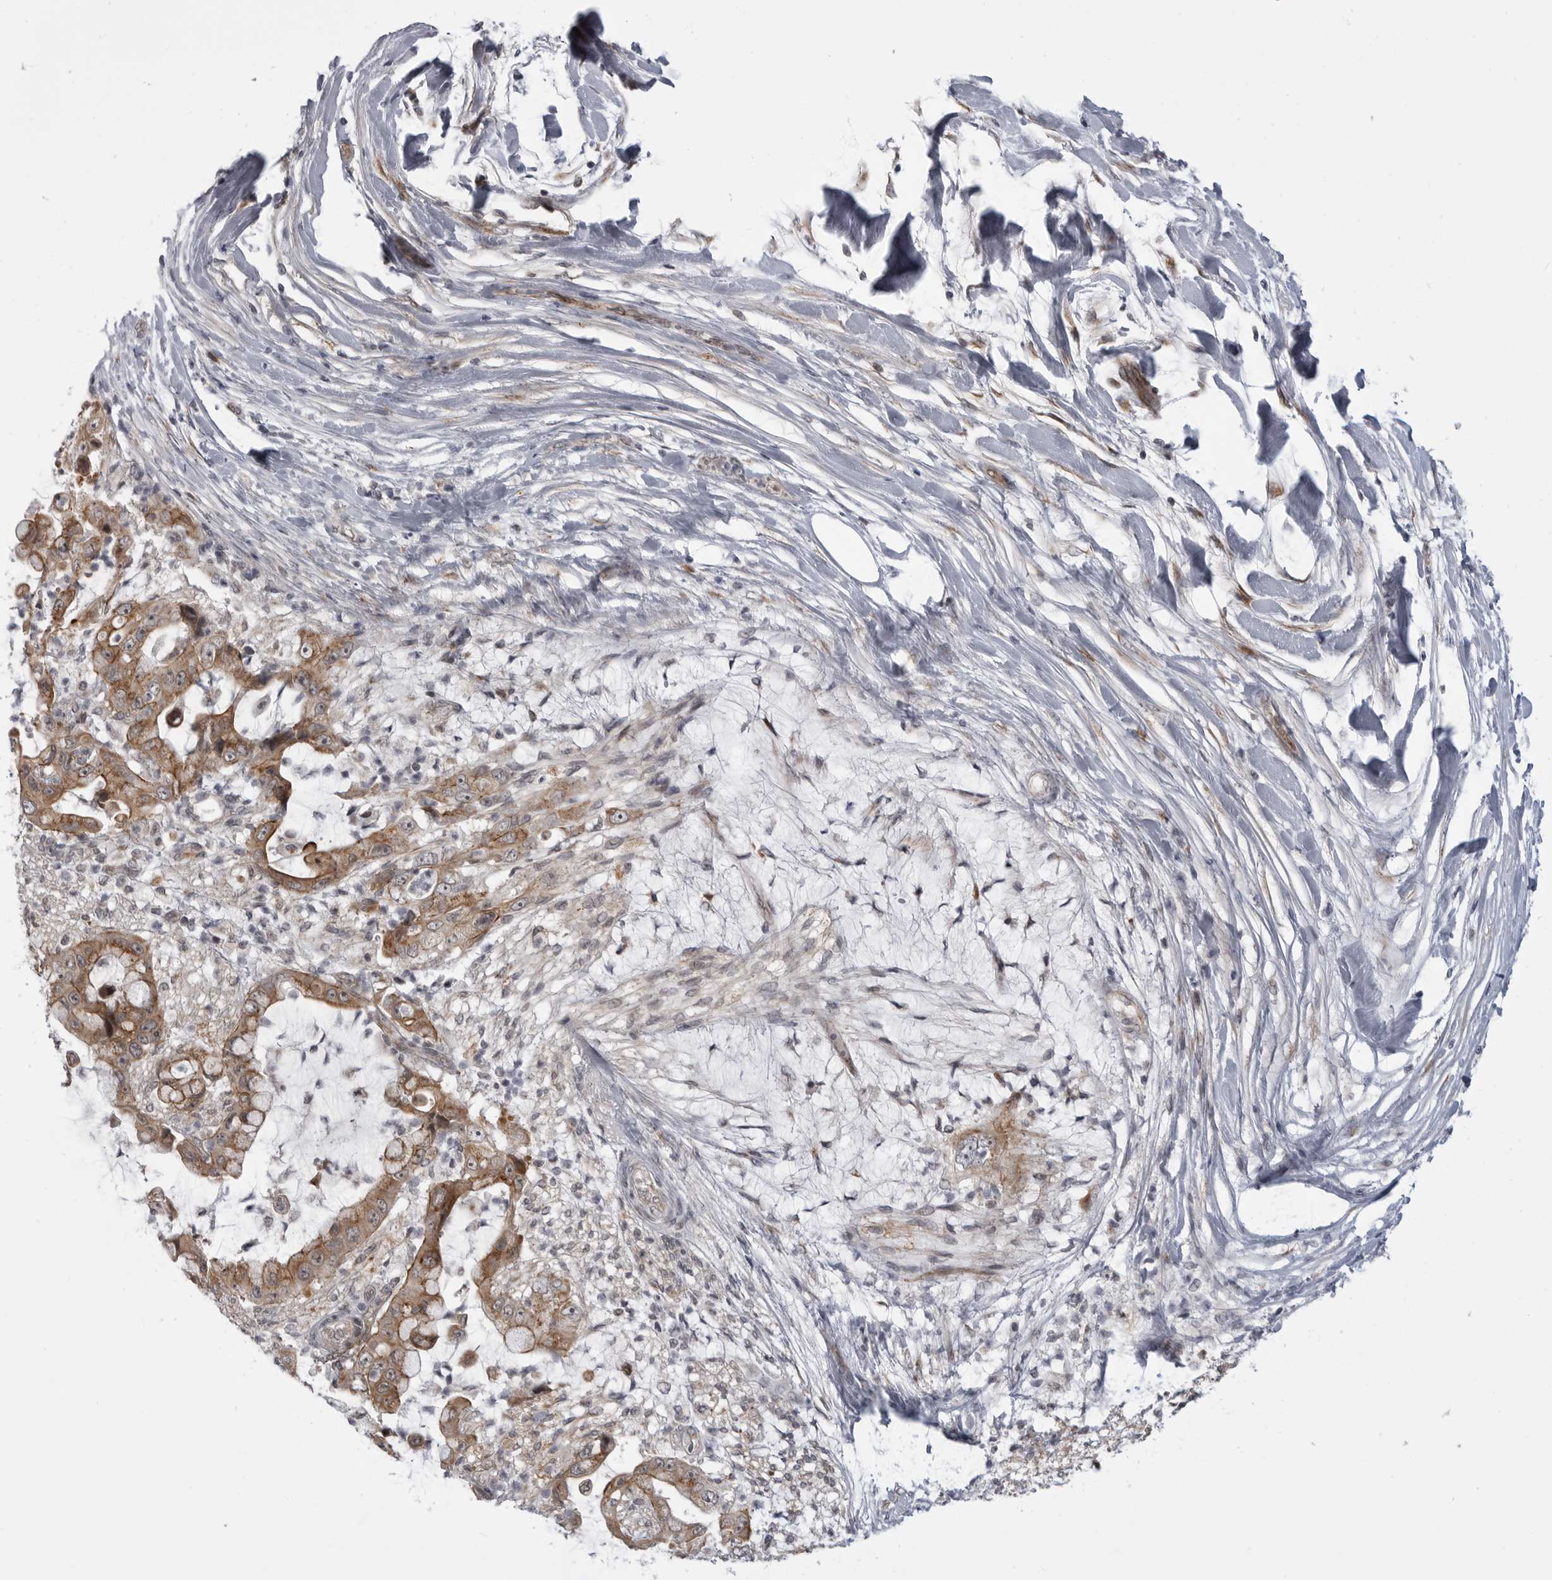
{"staining": {"intensity": "moderate", "quantity": ">75%", "location": "cytoplasmic/membranous"}, "tissue": "liver cancer", "cell_type": "Tumor cells", "image_type": "cancer", "snomed": [{"axis": "morphology", "description": "Cholangiocarcinoma"}, {"axis": "topography", "description": "Liver"}], "caption": "This is an image of immunohistochemistry staining of cholangiocarcinoma (liver), which shows moderate positivity in the cytoplasmic/membranous of tumor cells.", "gene": "LRRC45", "patient": {"sex": "female", "age": 54}}